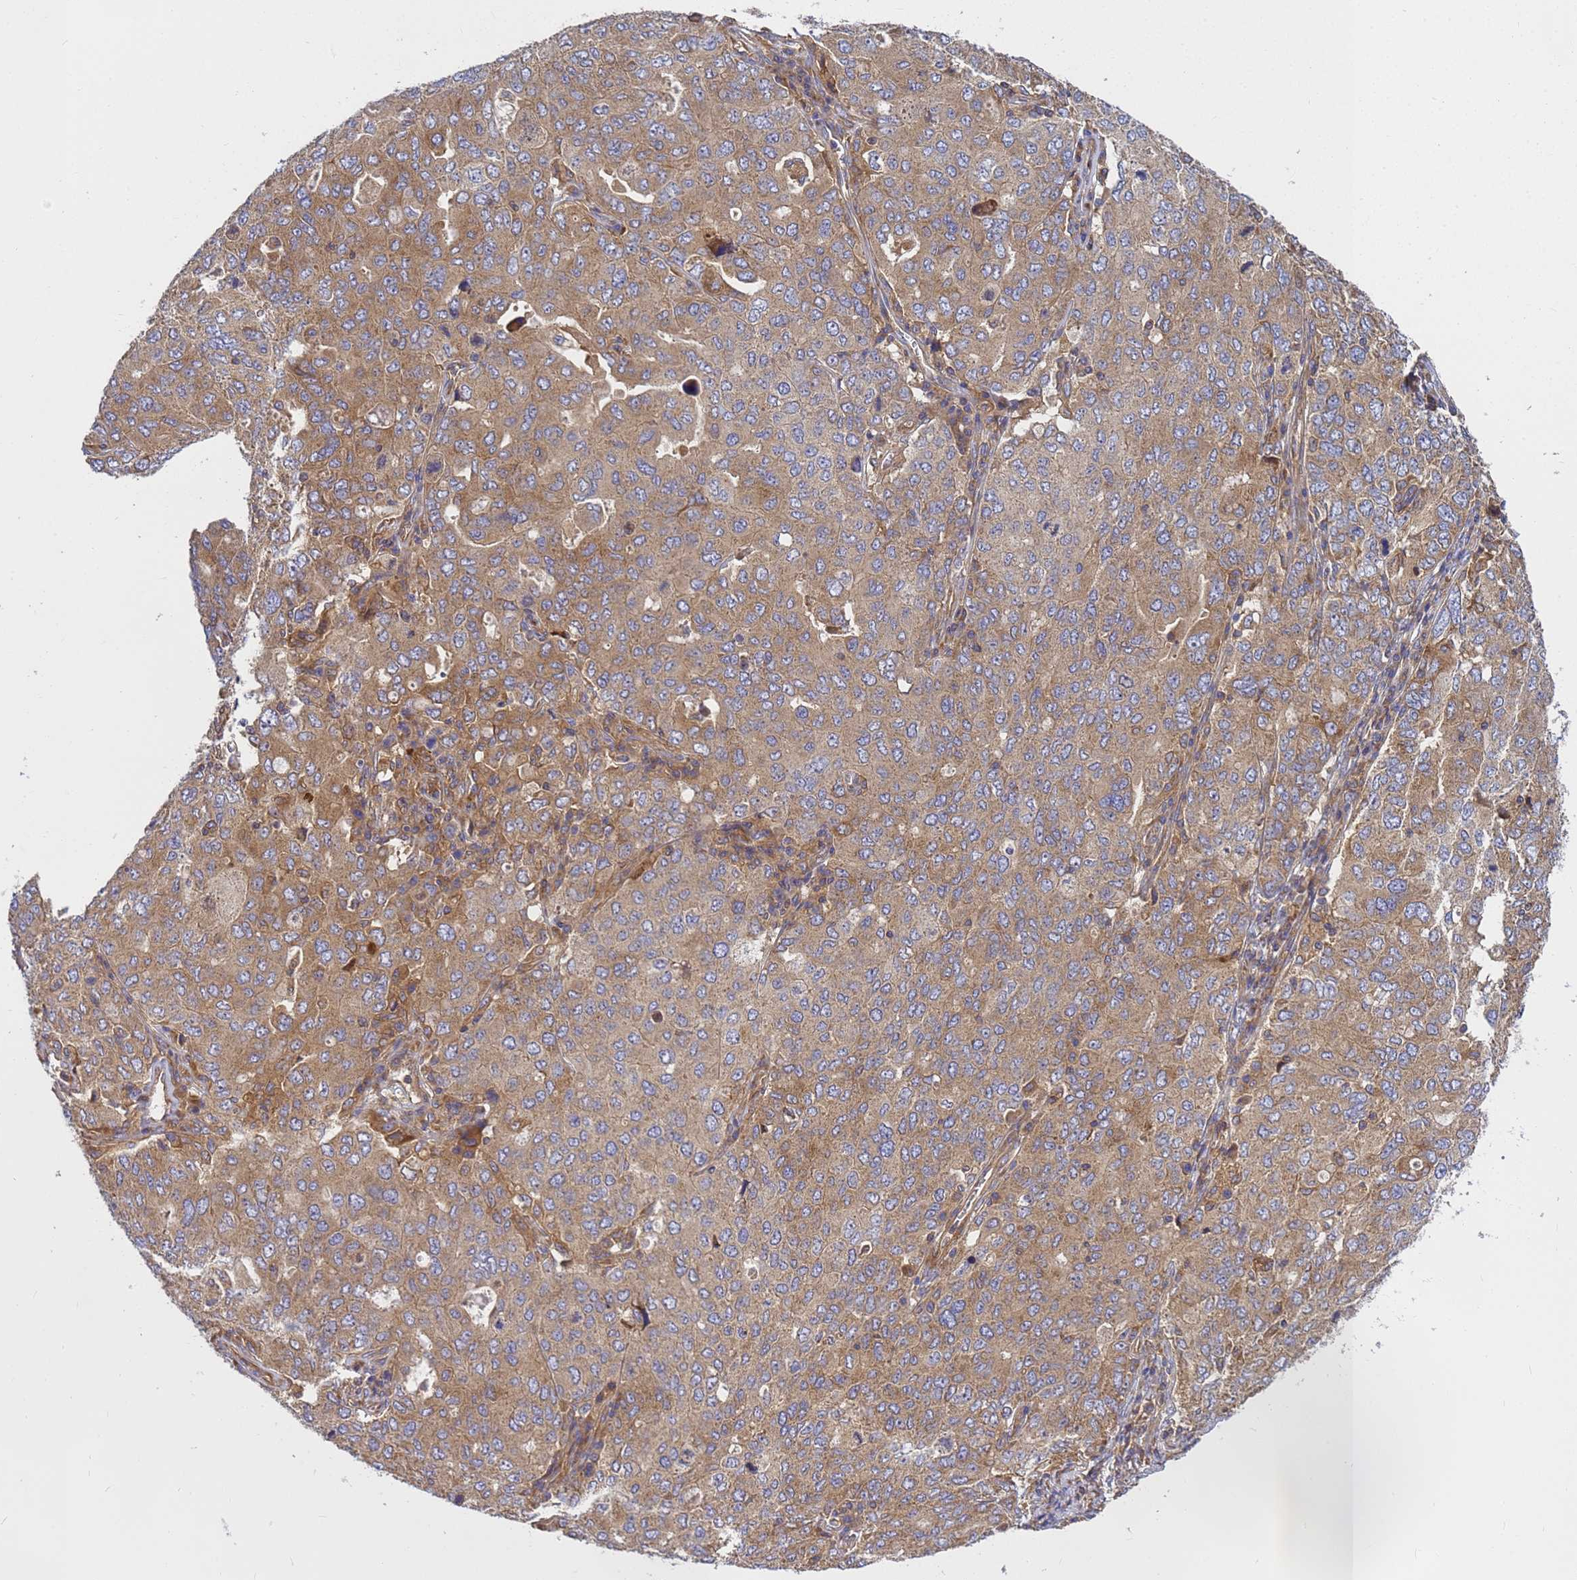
{"staining": {"intensity": "moderate", "quantity": ">75%", "location": "cytoplasmic/membranous"}, "tissue": "ovarian cancer", "cell_type": "Tumor cells", "image_type": "cancer", "snomed": [{"axis": "morphology", "description": "Carcinoma, endometroid"}, {"axis": "topography", "description": "Ovary"}], "caption": "A medium amount of moderate cytoplasmic/membranous staining is present in about >75% of tumor cells in ovarian cancer tissue. The staining was performed using DAB to visualize the protein expression in brown, while the nuclei were stained in blue with hematoxylin (Magnification: 20x).", "gene": "BECN1", "patient": {"sex": "female", "age": 62}}